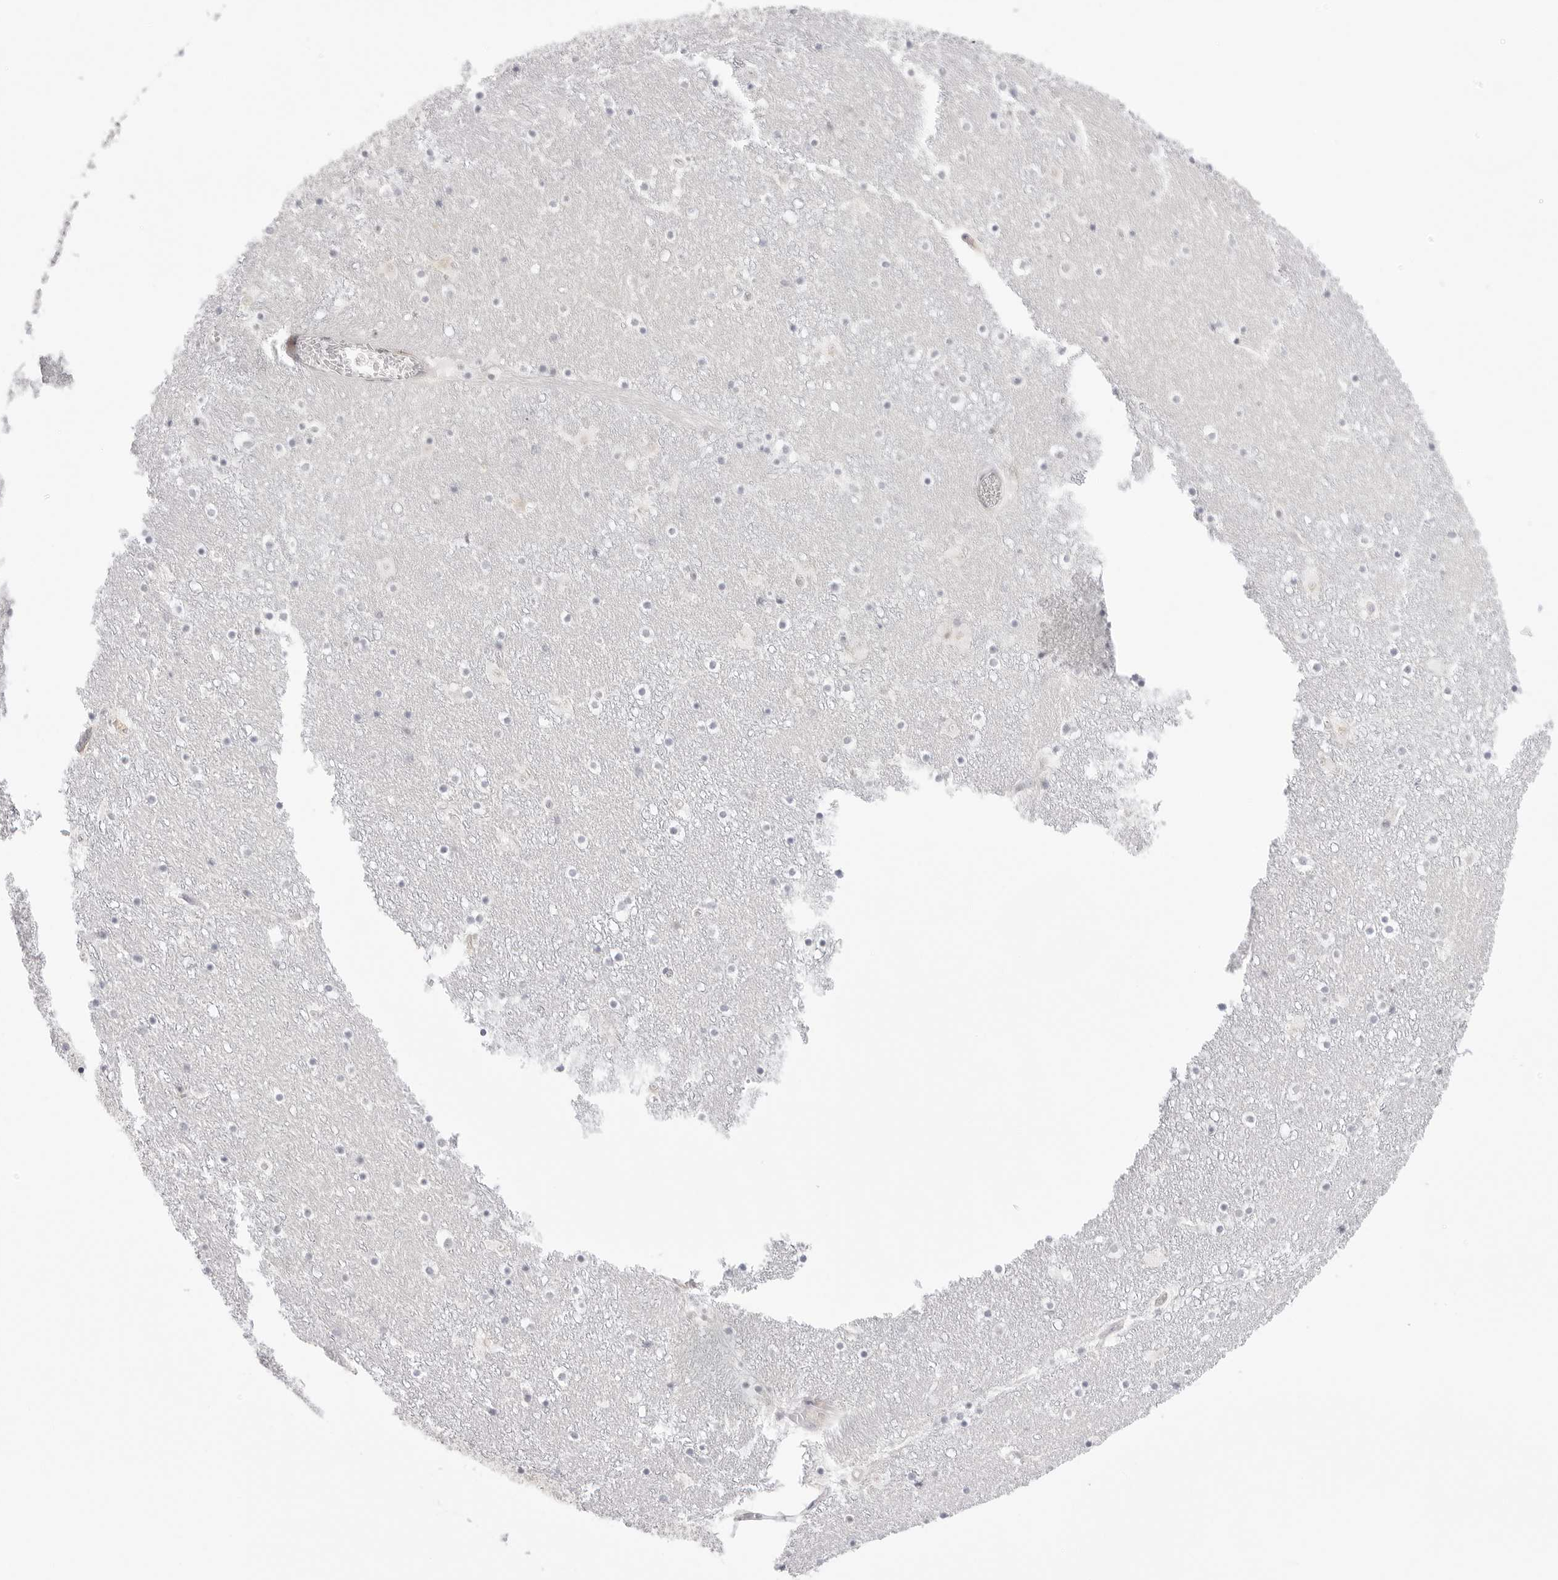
{"staining": {"intensity": "moderate", "quantity": "<25%", "location": "cytoplasmic/membranous"}, "tissue": "caudate", "cell_type": "Glial cells", "image_type": "normal", "snomed": [{"axis": "morphology", "description": "Normal tissue, NOS"}, {"axis": "topography", "description": "Lateral ventricle wall"}], "caption": "Immunohistochemical staining of normal human caudate exhibits low levels of moderate cytoplasmic/membranous positivity in about <25% of glial cells. (IHC, brightfield microscopy, high magnification).", "gene": "RPN1", "patient": {"sex": "male", "age": 45}}